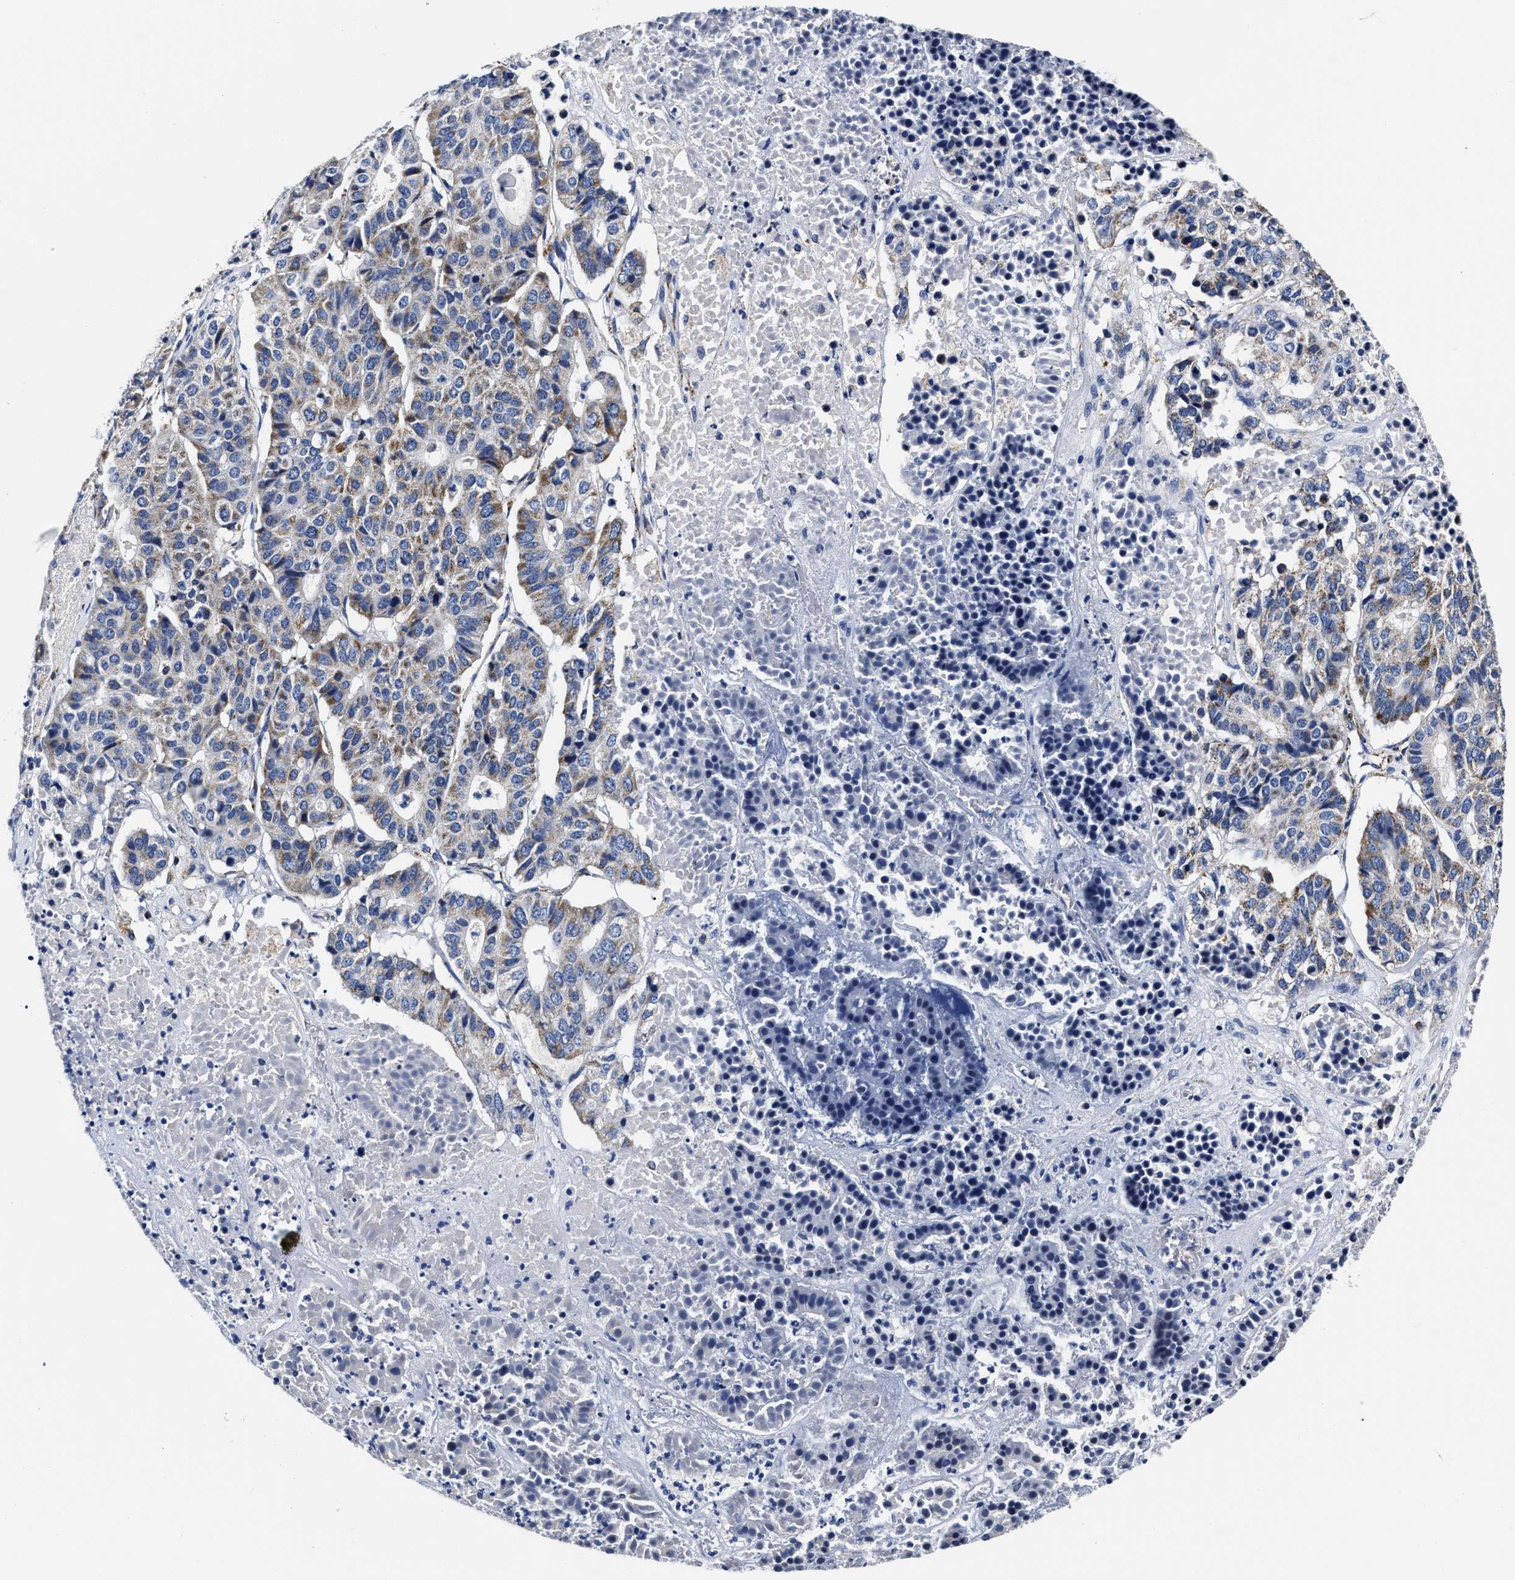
{"staining": {"intensity": "weak", "quantity": "25%-75%", "location": "cytoplasmic/membranous"}, "tissue": "pancreatic cancer", "cell_type": "Tumor cells", "image_type": "cancer", "snomed": [{"axis": "morphology", "description": "Adenocarcinoma, NOS"}, {"axis": "topography", "description": "Pancreas"}], "caption": "The immunohistochemical stain shows weak cytoplasmic/membranous staining in tumor cells of pancreatic cancer tissue.", "gene": "HINT2", "patient": {"sex": "male", "age": 50}}